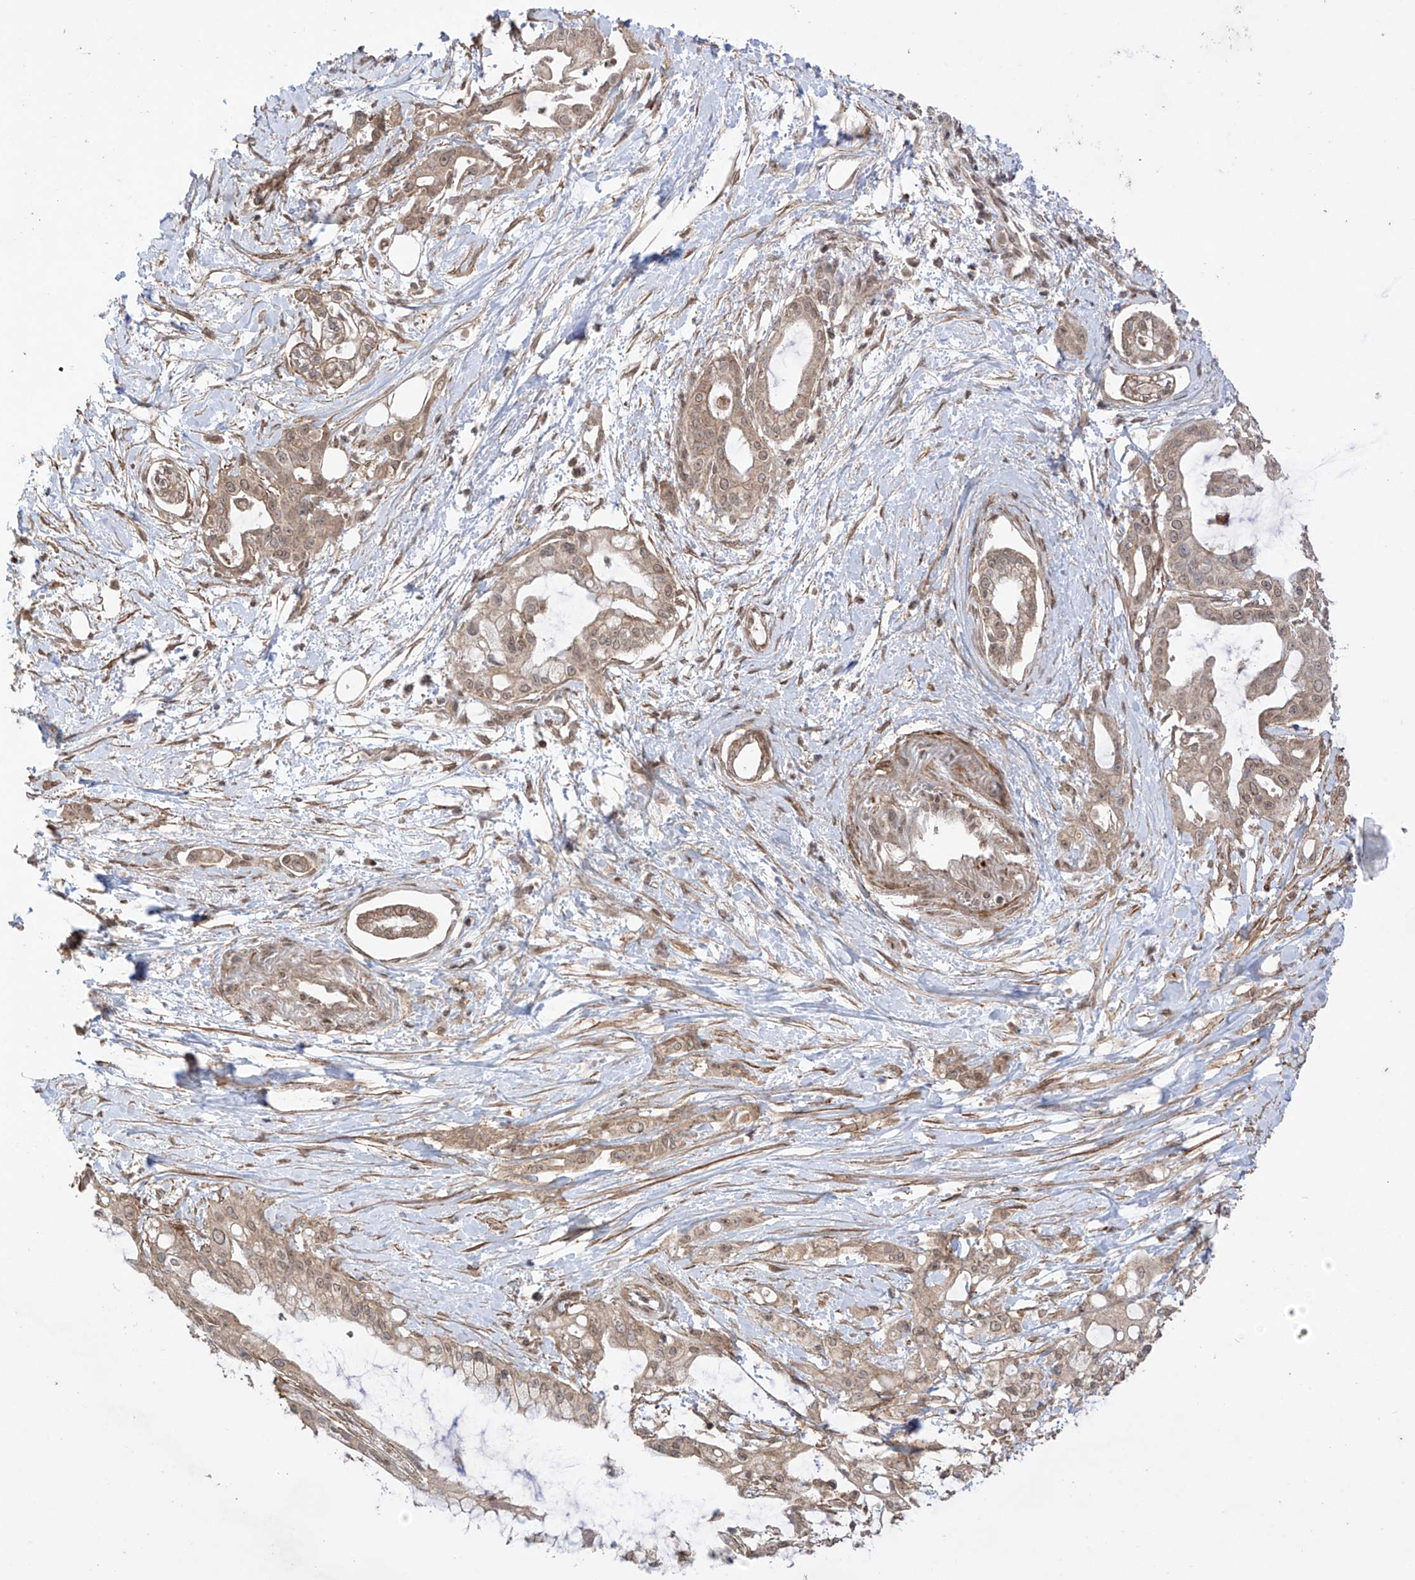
{"staining": {"intensity": "weak", "quantity": ">75%", "location": "cytoplasmic/membranous"}, "tissue": "pancreatic cancer", "cell_type": "Tumor cells", "image_type": "cancer", "snomed": [{"axis": "morphology", "description": "Adenocarcinoma, NOS"}, {"axis": "topography", "description": "Pancreas"}], "caption": "This micrograph demonstrates pancreatic adenocarcinoma stained with immunohistochemistry (IHC) to label a protein in brown. The cytoplasmic/membranous of tumor cells show weak positivity for the protein. Nuclei are counter-stained blue.", "gene": "ABCD1", "patient": {"sex": "male", "age": 68}}